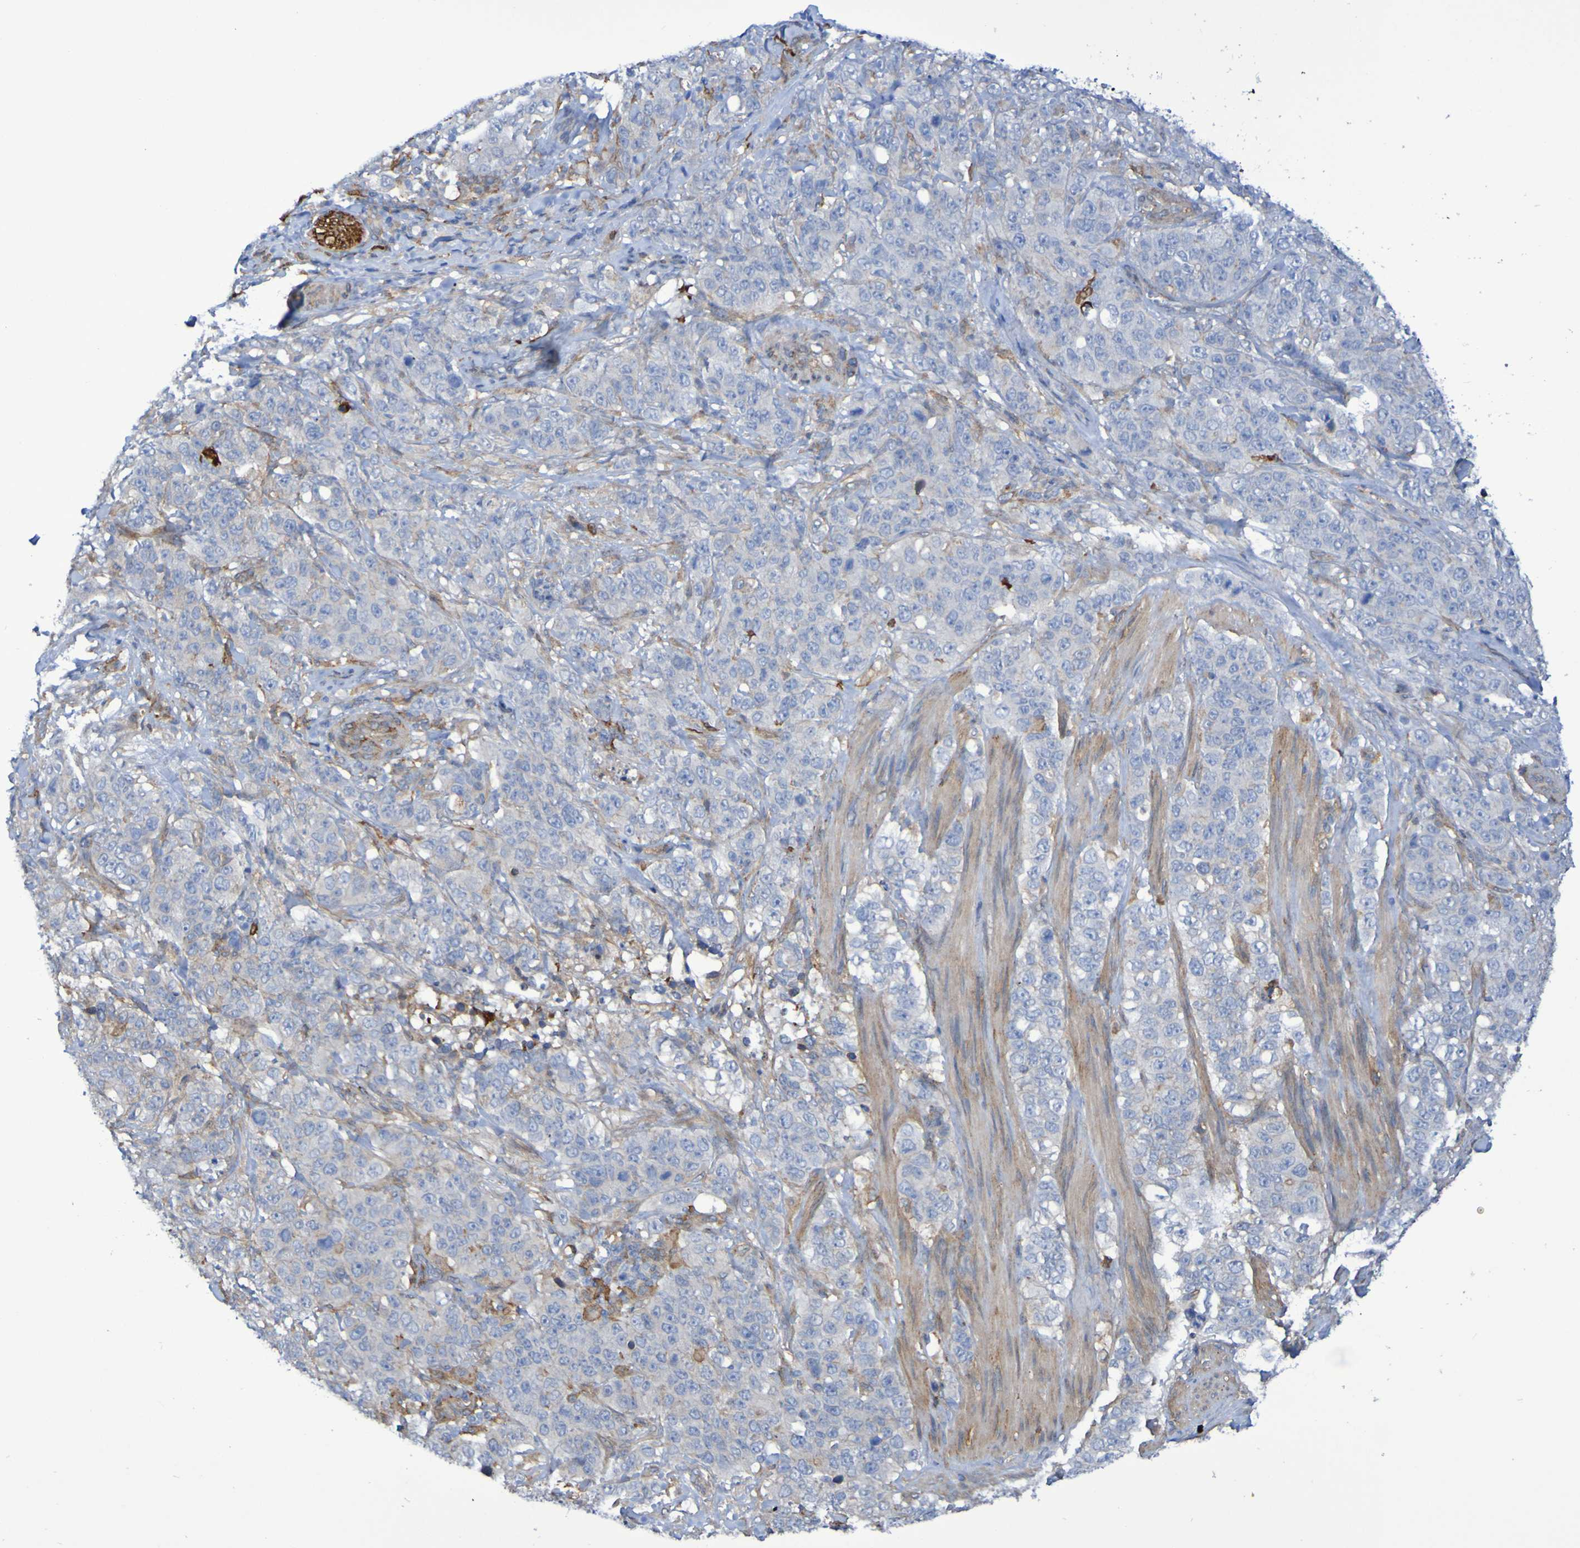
{"staining": {"intensity": "weak", "quantity": "<25%", "location": "cytoplasmic/membranous"}, "tissue": "stomach cancer", "cell_type": "Tumor cells", "image_type": "cancer", "snomed": [{"axis": "morphology", "description": "Adenocarcinoma, NOS"}, {"axis": "topography", "description": "Stomach"}], "caption": "This is an immunohistochemistry micrograph of human stomach cancer (adenocarcinoma). There is no staining in tumor cells.", "gene": "SCRG1", "patient": {"sex": "male", "age": 48}}